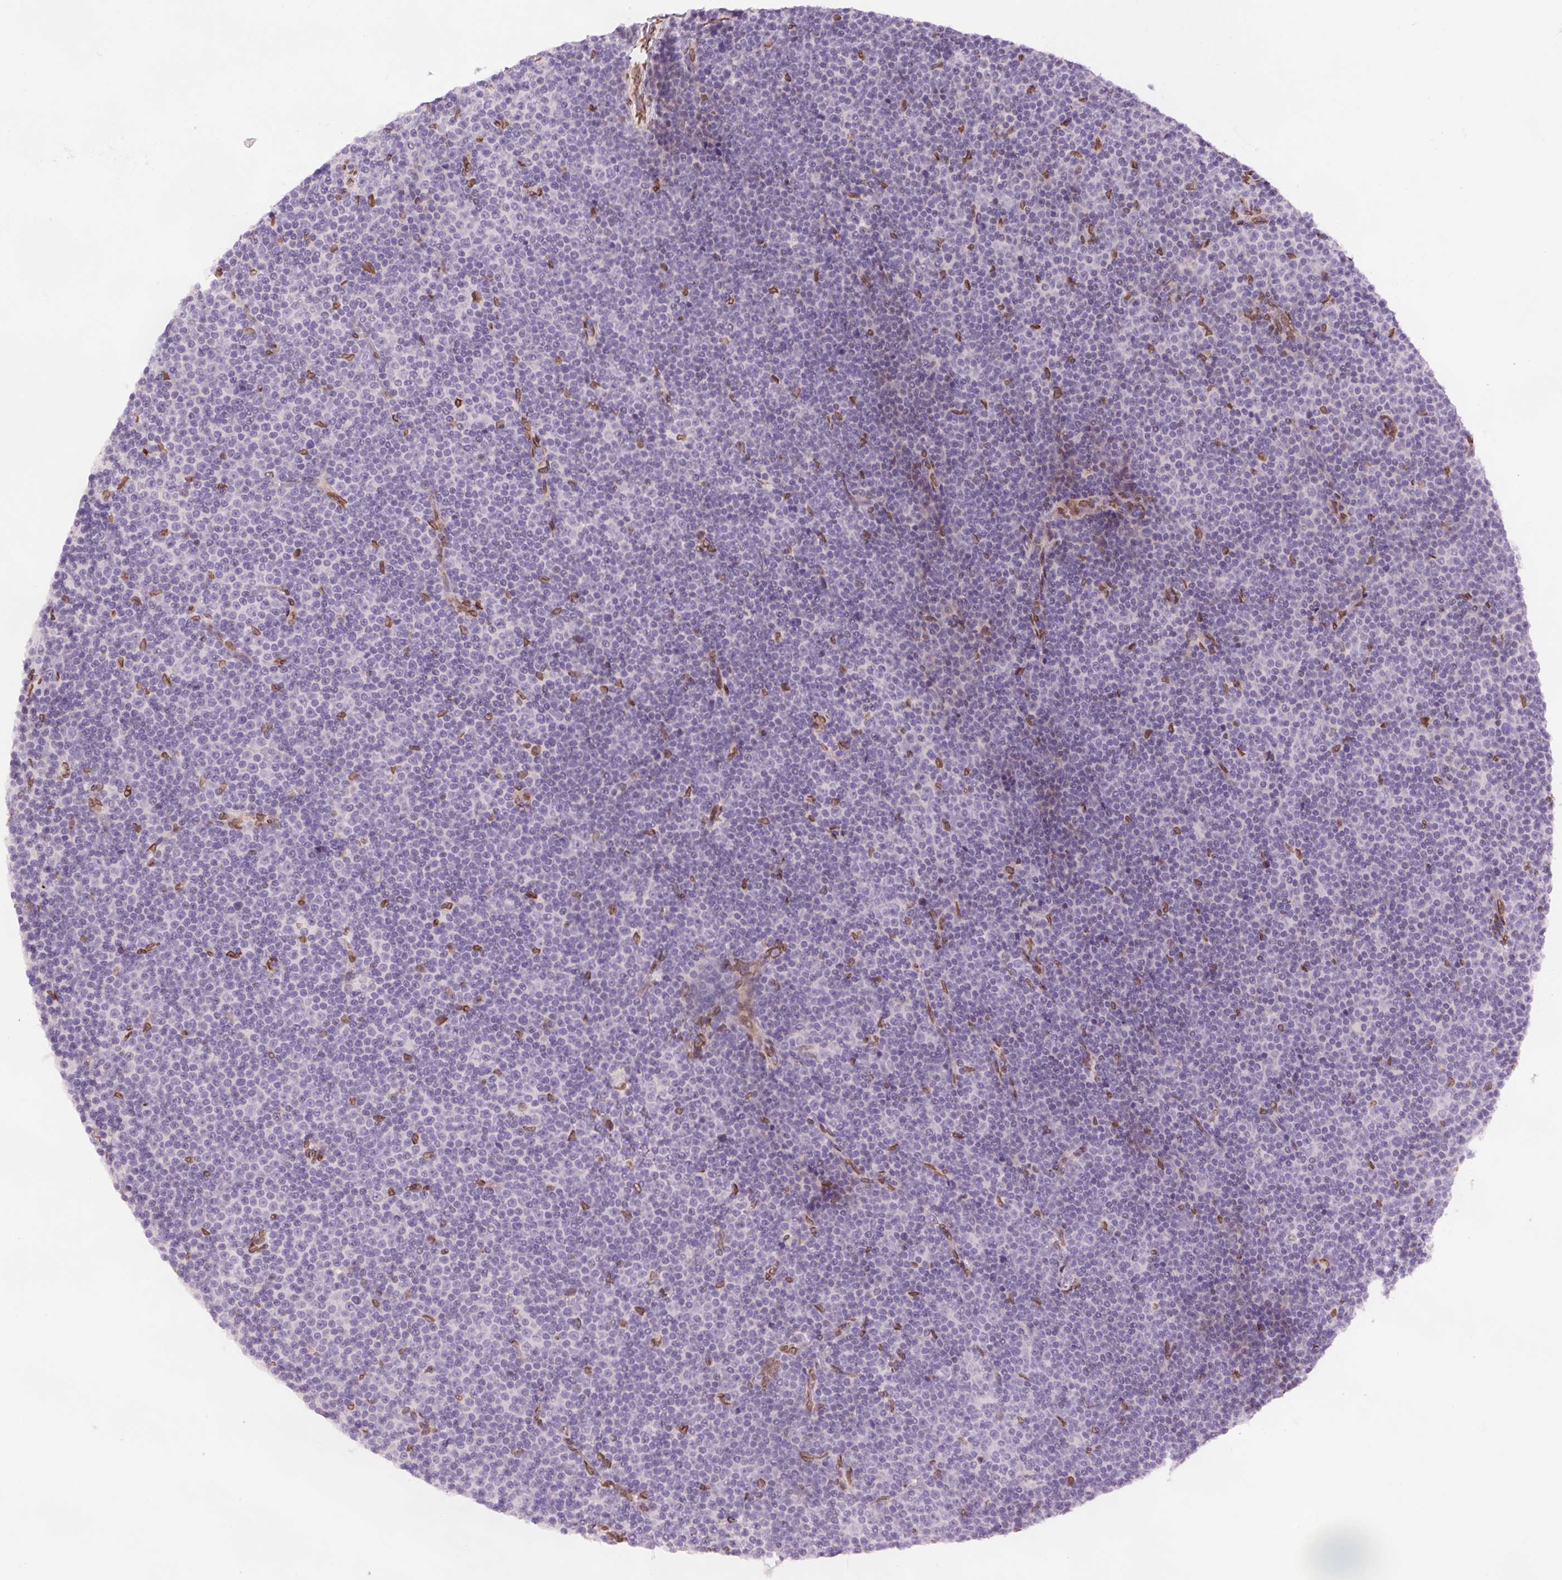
{"staining": {"intensity": "negative", "quantity": "none", "location": "none"}, "tissue": "lymphoma", "cell_type": "Tumor cells", "image_type": "cancer", "snomed": [{"axis": "morphology", "description": "Malignant lymphoma, non-Hodgkin's type, Low grade"}, {"axis": "topography", "description": "Lymph node"}], "caption": "Immunohistochemistry image of lymphoma stained for a protein (brown), which displays no expression in tumor cells.", "gene": "ZNF224", "patient": {"sex": "female", "age": 67}}